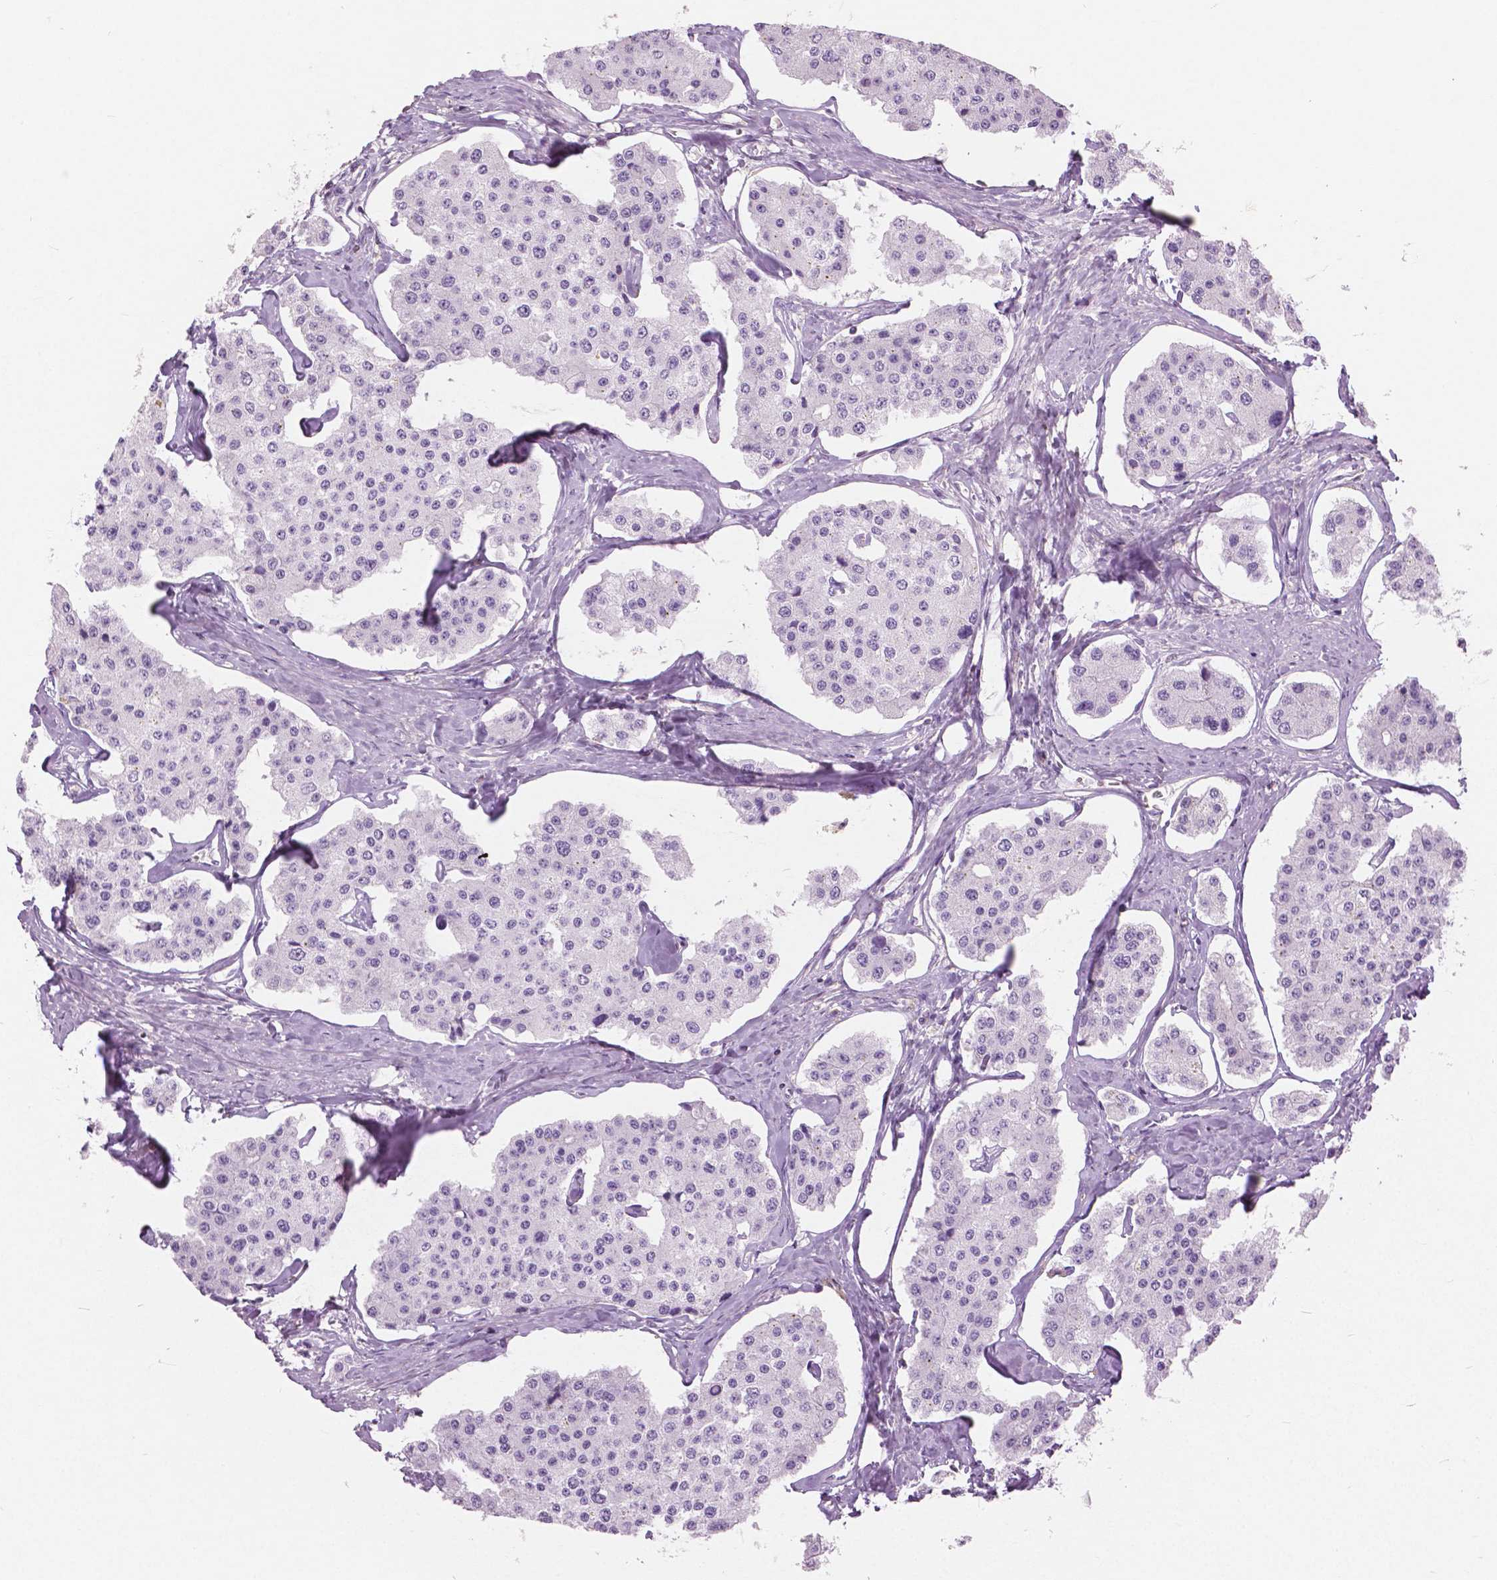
{"staining": {"intensity": "negative", "quantity": "none", "location": "none"}, "tissue": "carcinoid", "cell_type": "Tumor cells", "image_type": "cancer", "snomed": [{"axis": "morphology", "description": "Carcinoid, malignant, NOS"}, {"axis": "topography", "description": "Small intestine"}], "caption": "DAB (3,3'-diaminobenzidine) immunohistochemical staining of human carcinoid (malignant) shows no significant expression in tumor cells.", "gene": "GALM", "patient": {"sex": "female", "age": 65}}